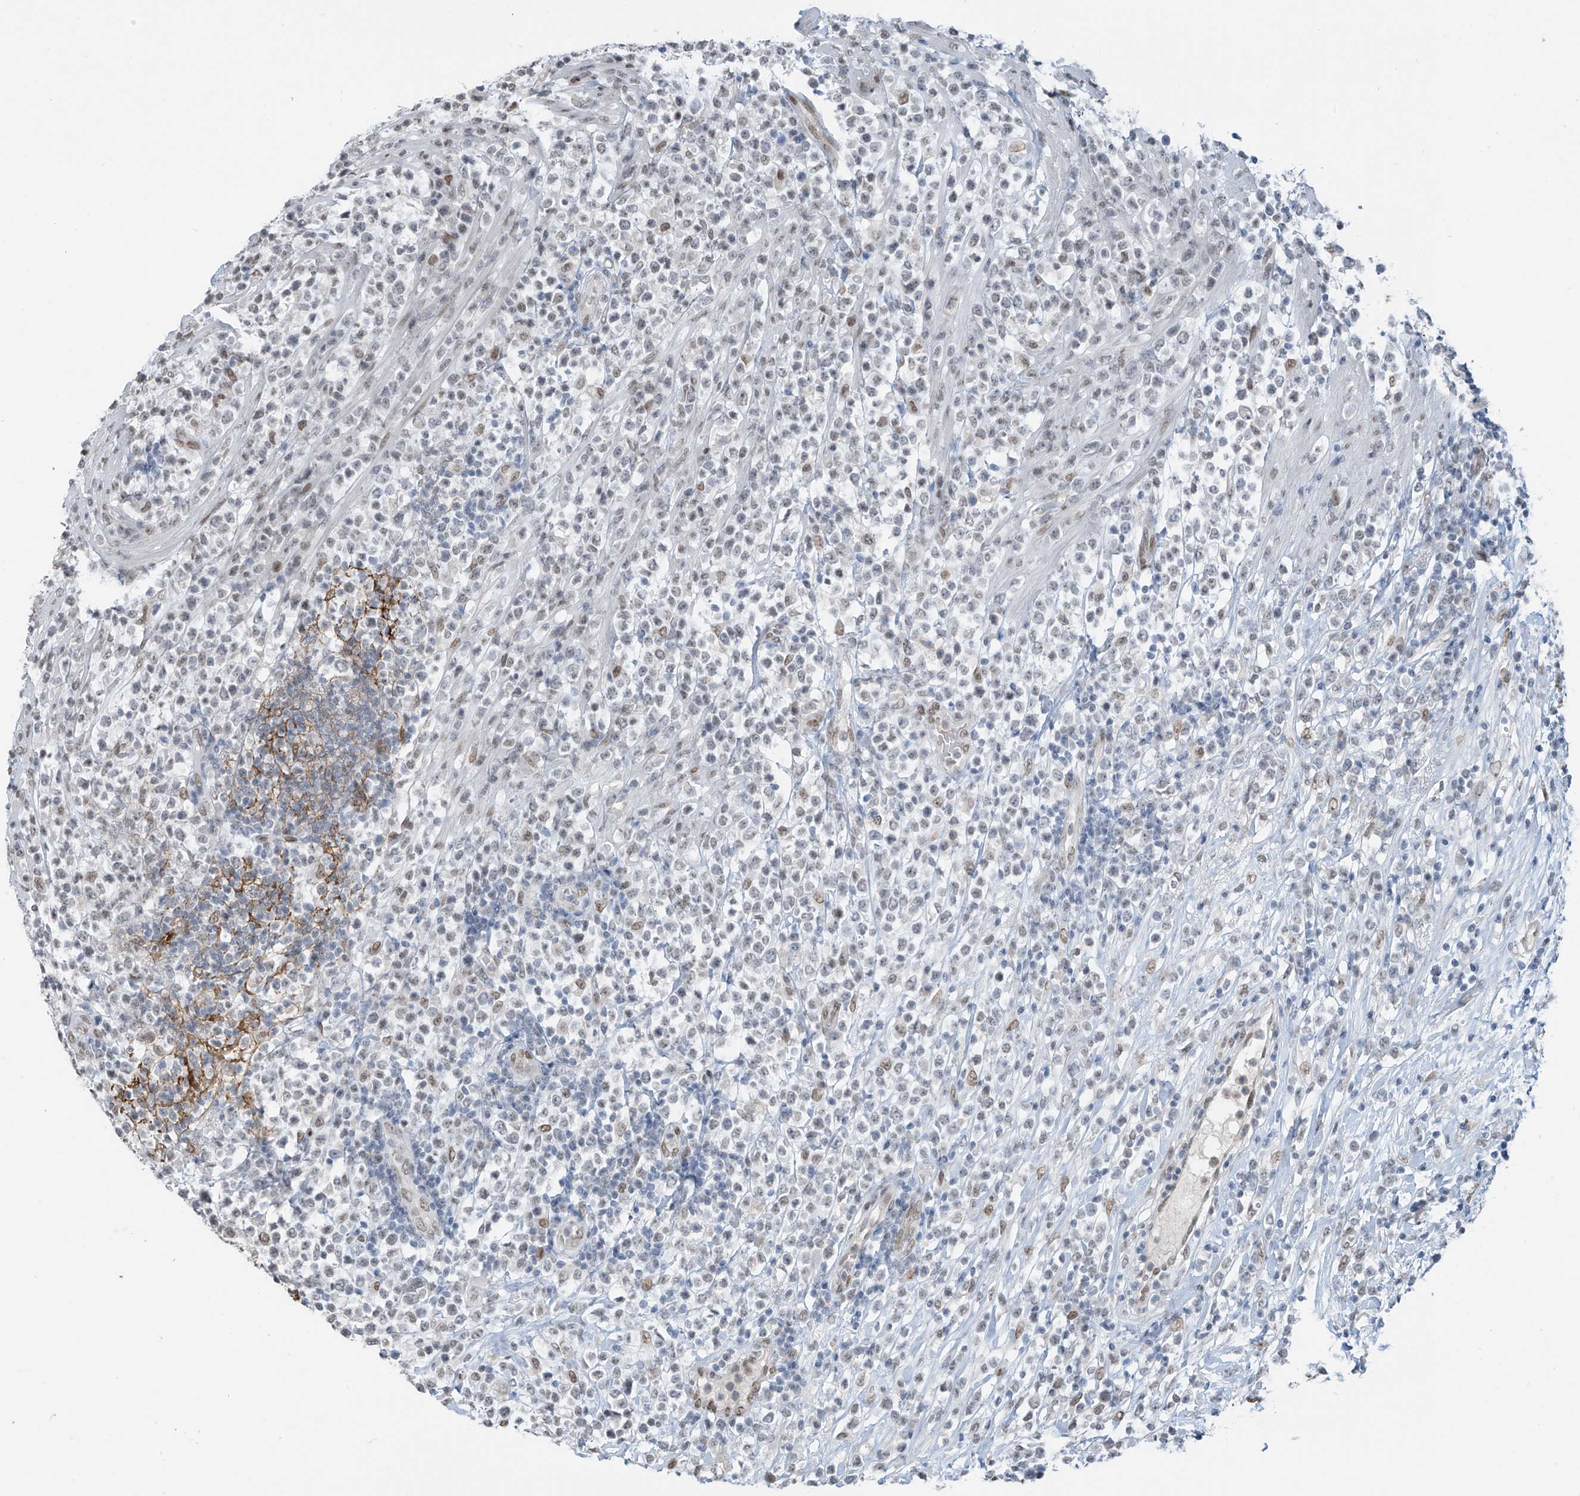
{"staining": {"intensity": "weak", "quantity": "<25%", "location": "nuclear"}, "tissue": "lymphoma", "cell_type": "Tumor cells", "image_type": "cancer", "snomed": [{"axis": "morphology", "description": "Malignant lymphoma, non-Hodgkin's type, High grade"}, {"axis": "topography", "description": "Colon"}], "caption": "This is an immunohistochemistry (IHC) histopathology image of human lymphoma. There is no positivity in tumor cells.", "gene": "MCM9", "patient": {"sex": "female", "age": 53}}